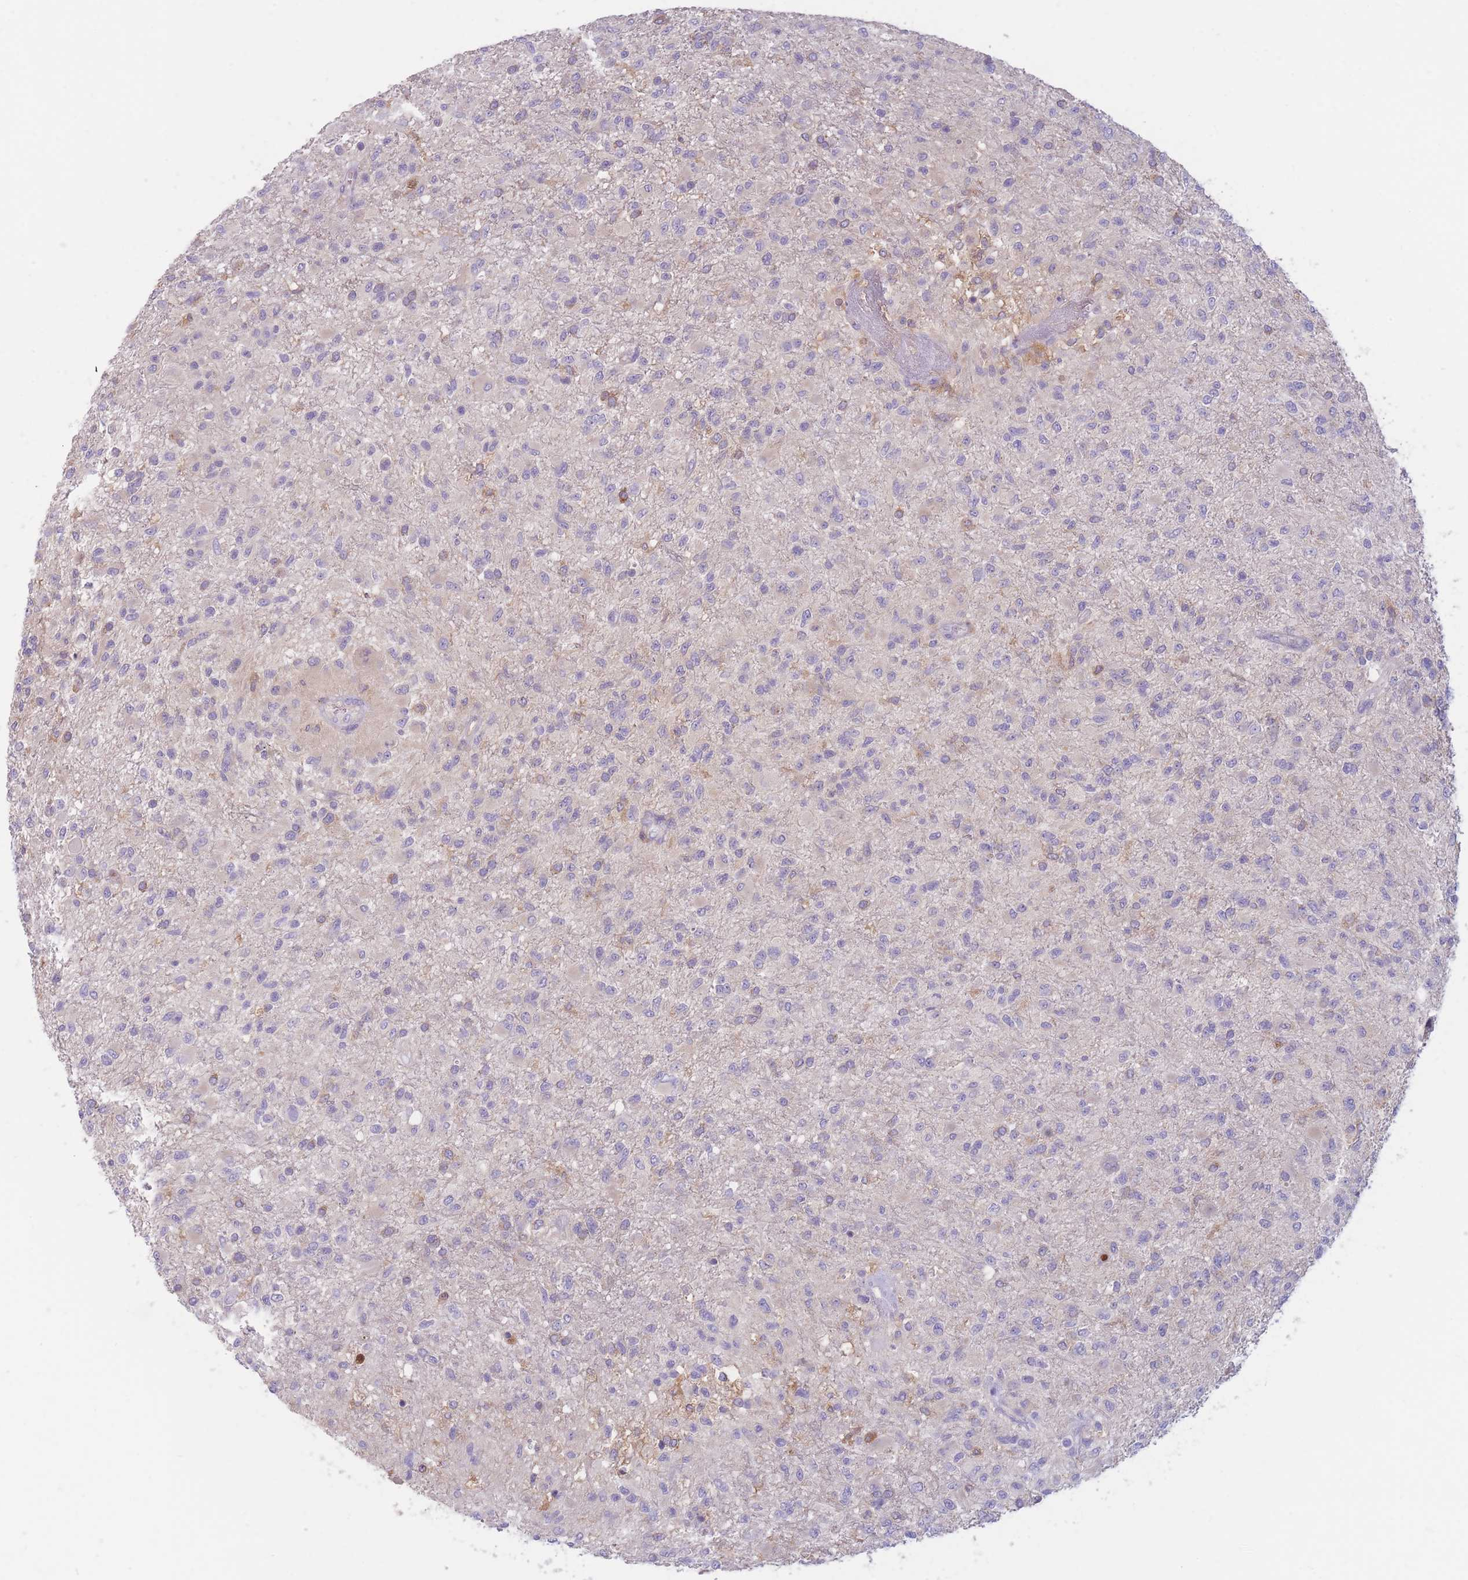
{"staining": {"intensity": "negative", "quantity": "none", "location": "none"}, "tissue": "glioma", "cell_type": "Tumor cells", "image_type": "cancer", "snomed": [{"axis": "morphology", "description": "Glioma, malignant, High grade"}, {"axis": "topography", "description": "Brain"}], "caption": "There is no significant staining in tumor cells of malignant glioma (high-grade).", "gene": "ST3GAL4", "patient": {"sex": "female", "age": 74}}